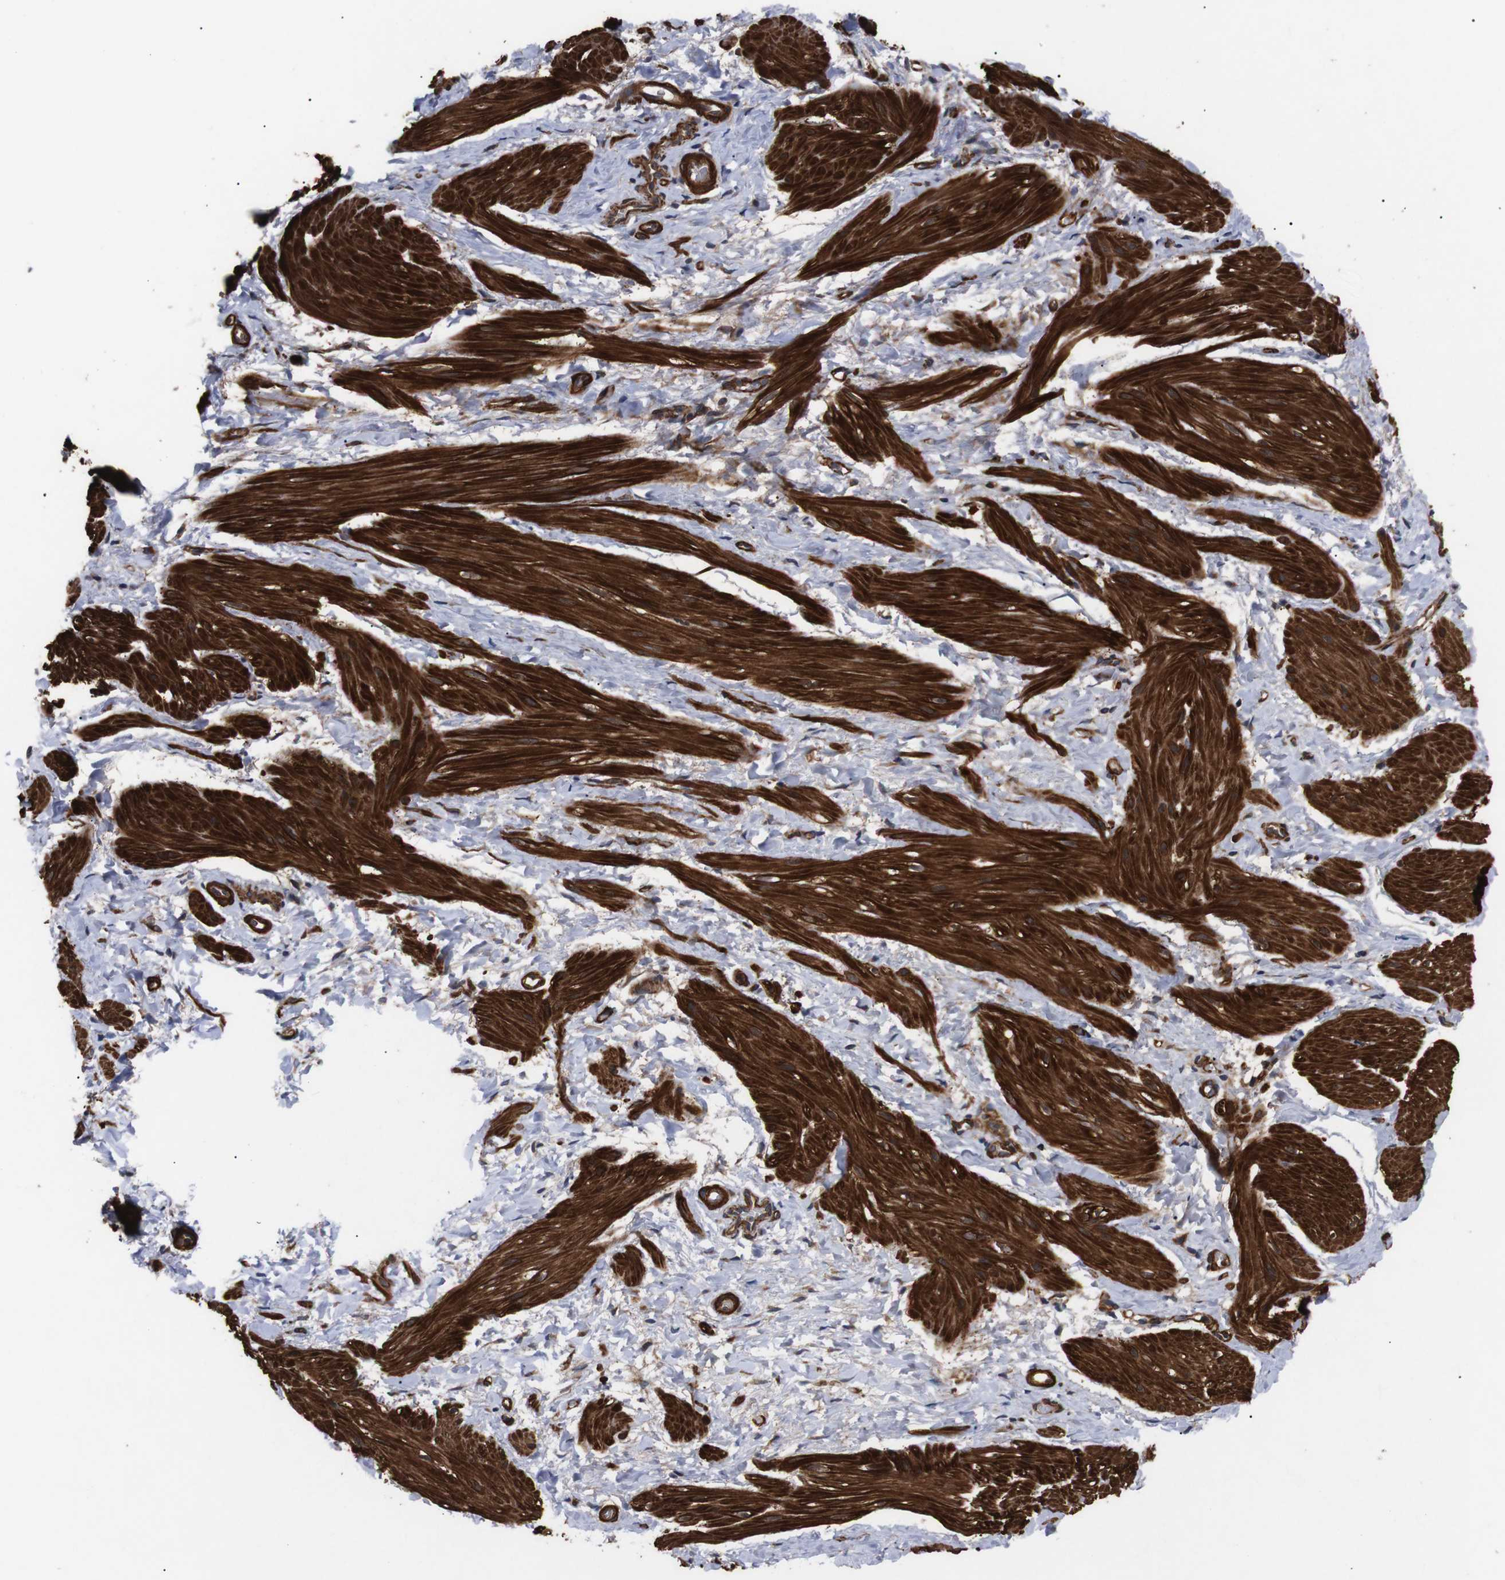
{"staining": {"intensity": "strong", "quantity": ">75%", "location": "cytoplasmic/membranous"}, "tissue": "smooth muscle", "cell_type": "Smooth muscle cells", "image_type": "normal", "snomed": [{"axis": "morphology", "description": "Normal tissue, NOS"}, {"axis": "topography", "description": "Smooth muscle"}], "caption": "Immunohistochemistry image of unremarkable human smooth muscle stained for a protein (brown), which displays high levels of strong cytoplasmic/membranous positivity in about >75% of smooth muscle cells.", "gene": "PAWR", "patient": {"sex": "male", "age": 16}}